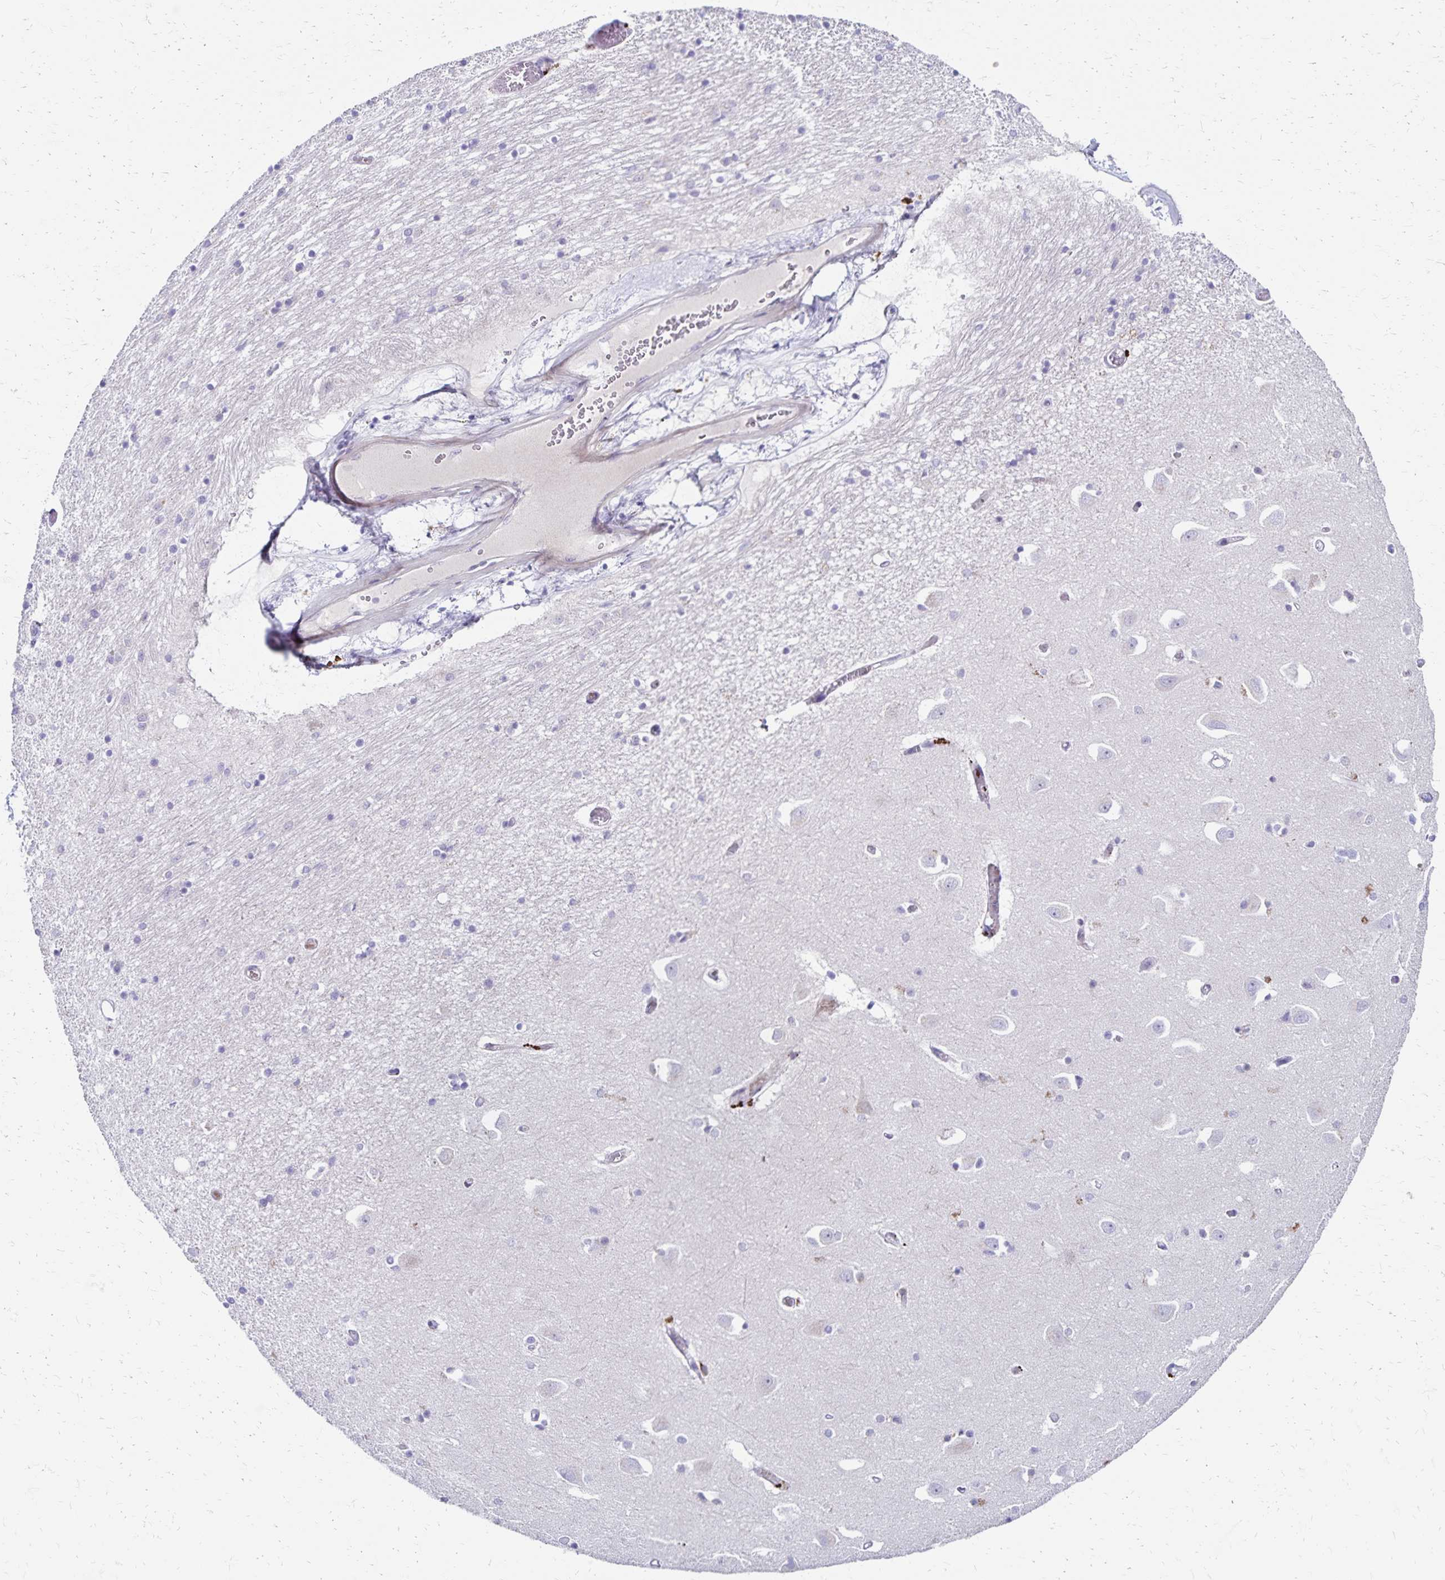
{"staining": {"intensity": "negative", "quantity": "none", "location": "none"}, "tissue": "caudate", "cell_type": "Glial cells", "image_type": "normal", "snomed": [{"axis": "morphology", "description": "Normal tissue, NOS"}, {"axis": "topography", "description": "Lateral ventricle wall"}, {"axis": "topography", "description": "Hippocampus"}], "caption": "High magnification brightfield microscopy of unremarkable caudate stained with DAB (3,3'-diaminobenzidine) (brown) and counterstained with hematoxylin (blue): glial cells show no significant positivity. (DAB (3,3'-diaminobenzidine) immunohistochemistry with hematoxylin counter stain).", "gene": "NECAP1", "patient": {"sex": "female", "age": 63}}